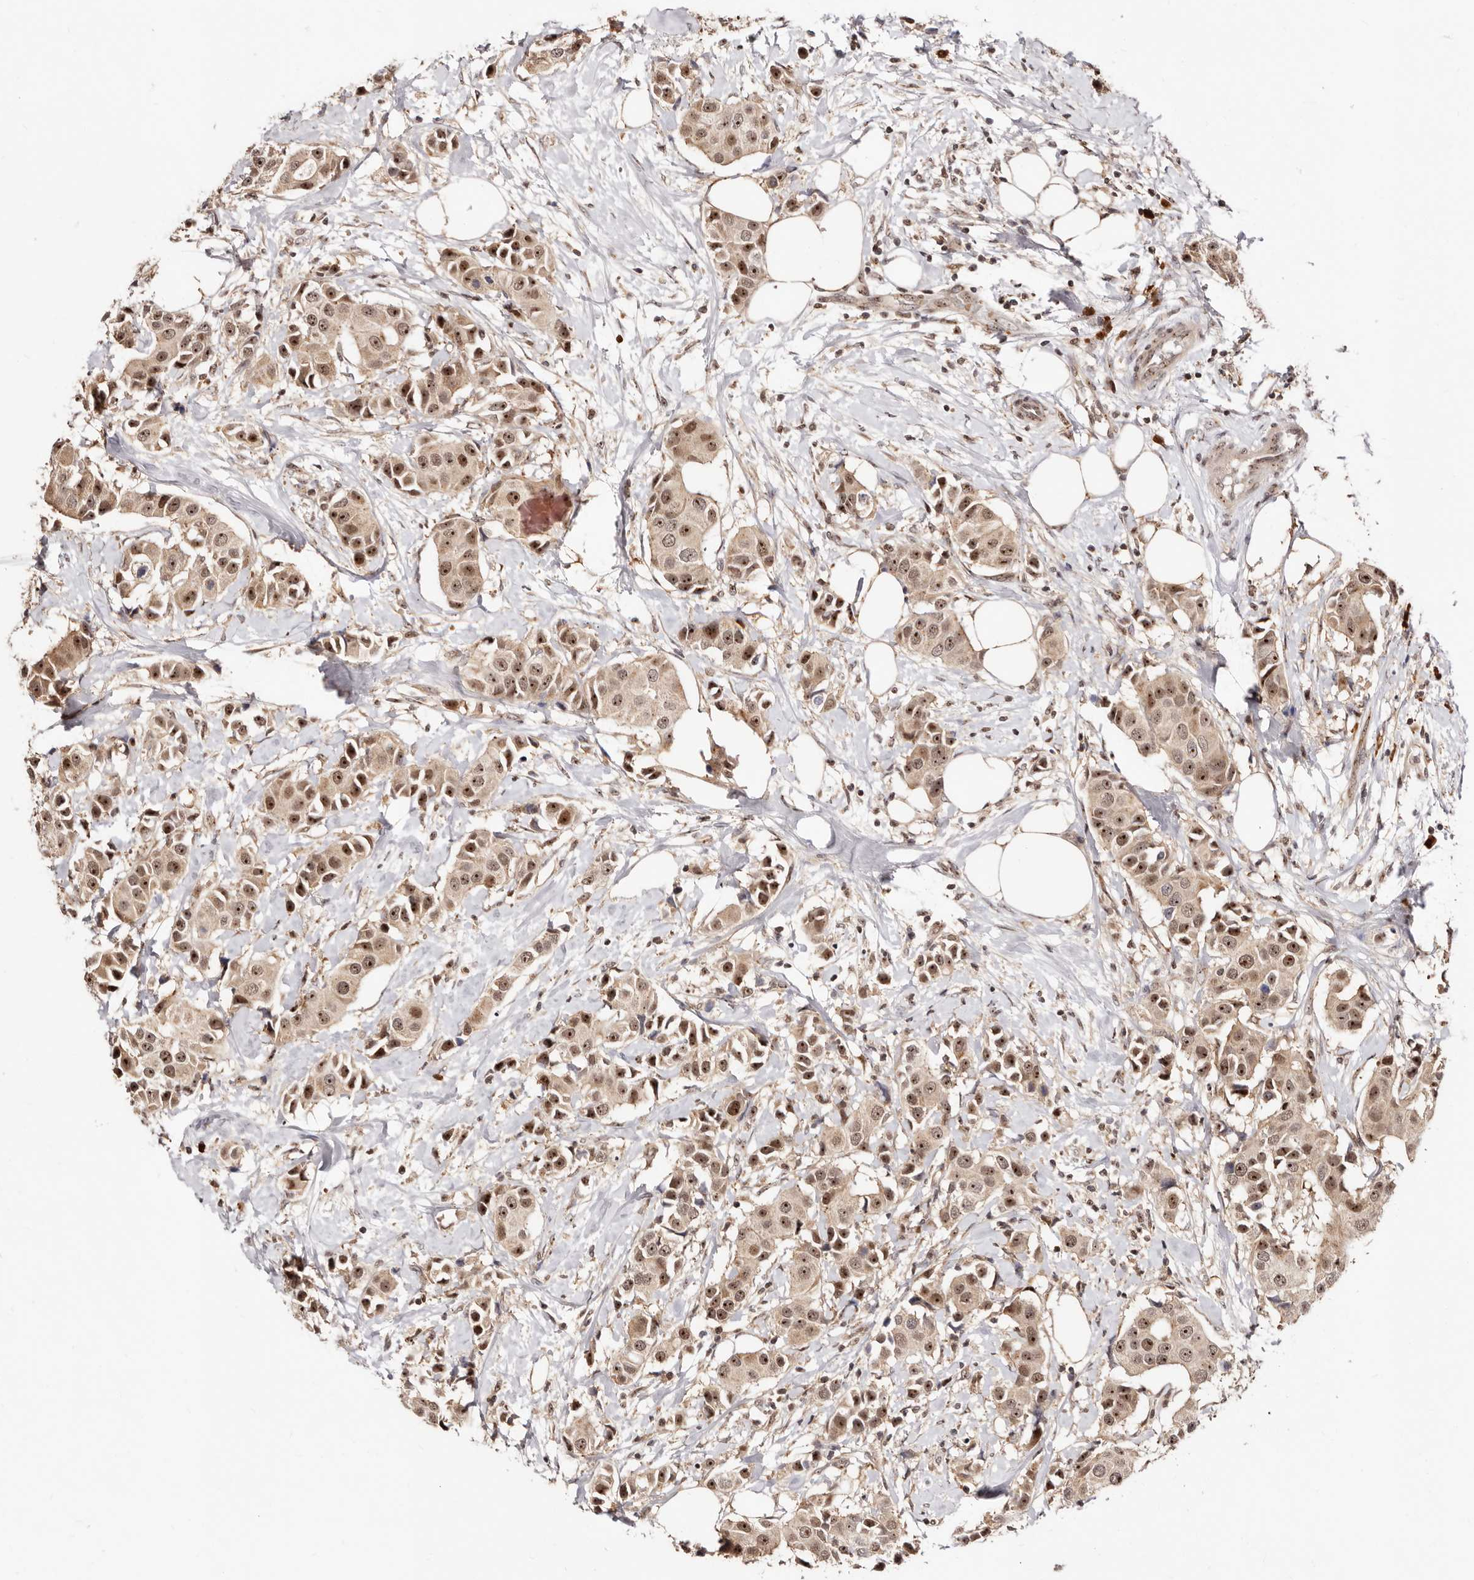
{"staining": {"intensity": "moderate", "quantity": ">75%", "location": "cytoplasmic/membranous,nuclear"}, "tissue": "breast cancer", "cell_type": "Tumor cells", "image_type": "cancer", "snomed": [{"axis": "morphology", "description": "Normal tissue, NOS"}, {"axis": "morphology", "description": "Duct carcinoma"}, {"axis": "topography", "description": "Breast"}], "caption": "Breast cancer (intraductal carcinoma) stained for a protein demonstrates moderate cytoplasmic/membranous and nuclear positivity in tumor cells.", "gene": "APOL6", "patient": {"sex": "female", "age": 39}}